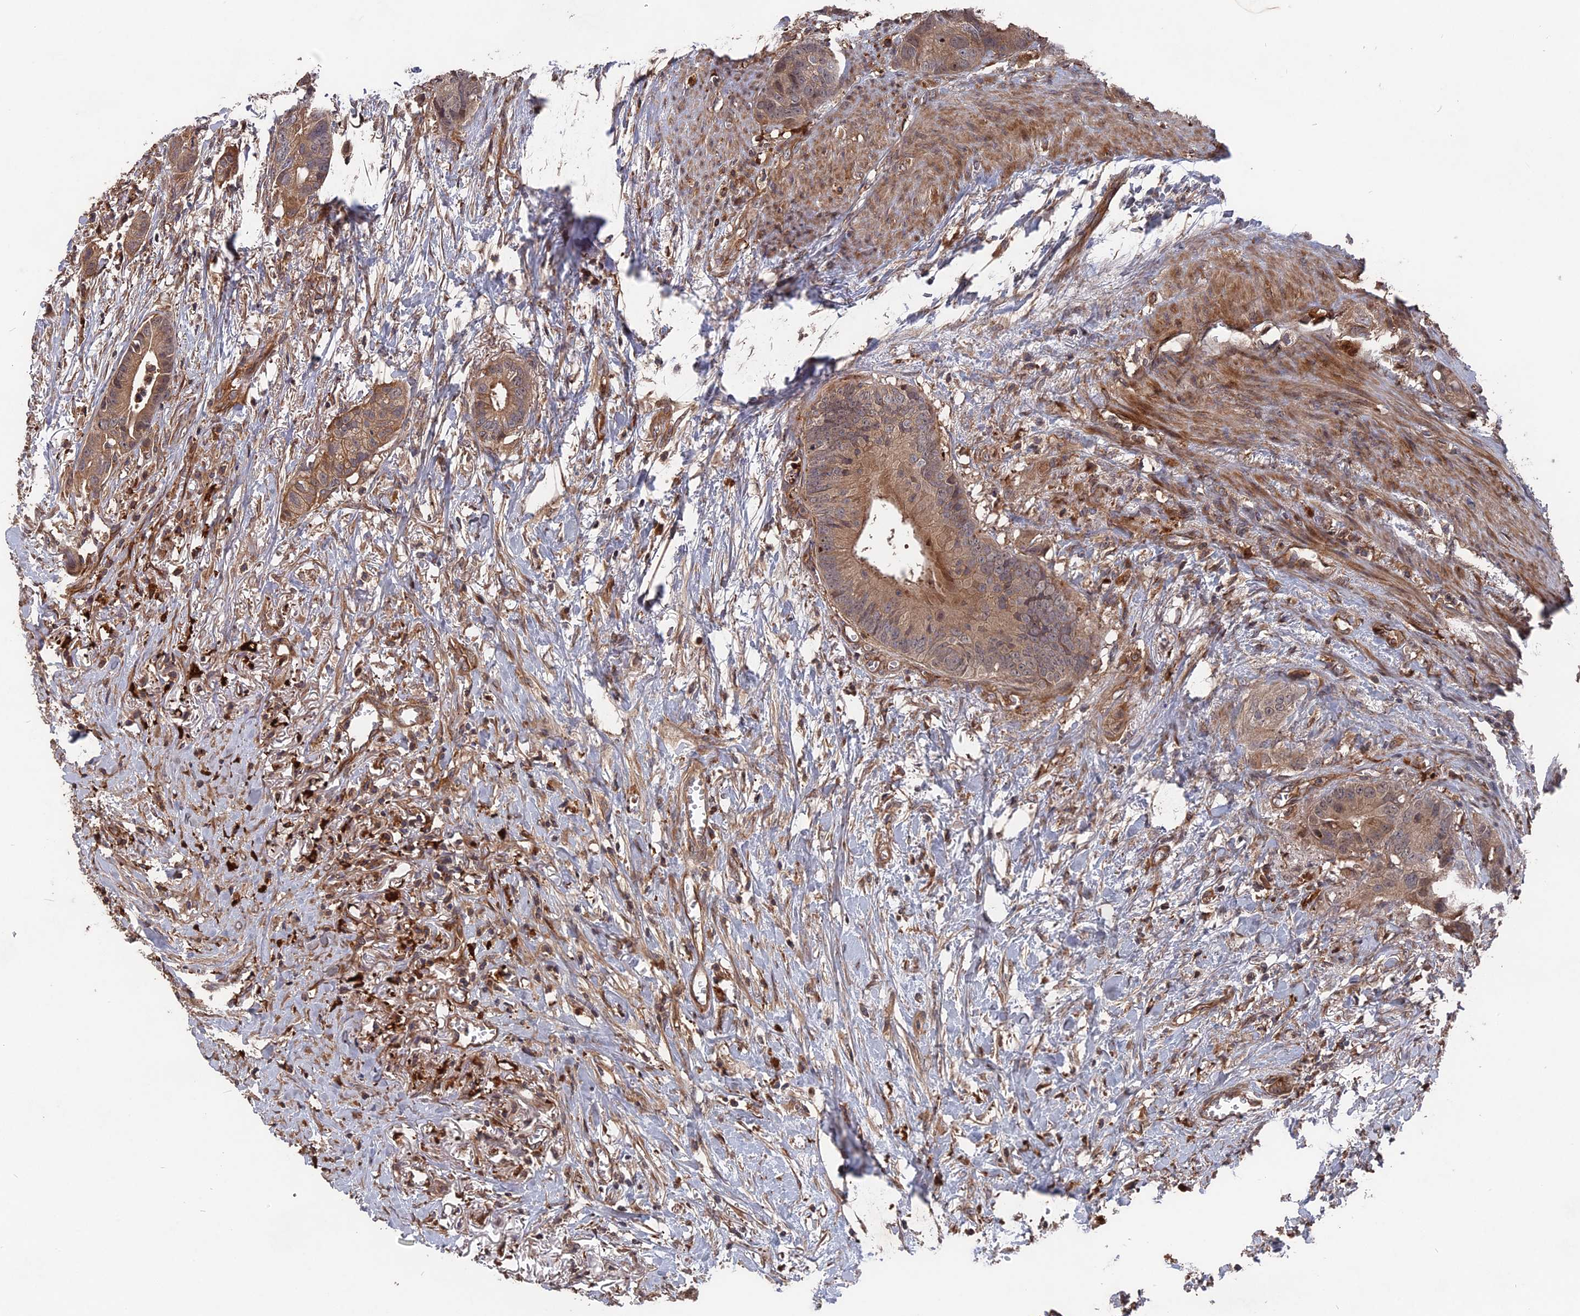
{"staining": {"intensity": "weak", "quantity": ">75%", "location": "cytoplasmic/membranous"}, "tissue": "colorectal cancer", "cell_type": "Tumor cells", "image_type": "cancer", "snomed": [{"axis": "morphology", "description": "Adenocarcinoma, NOS"}, {"axis": "topography", "description": "Colon"}], "caption": "Protein expression analysis of human colorectal cancer reveals weak cytoplasmic/membranous staining in about >75% of tumor cells.", "gene": "DEF8", "patient": {"sex": "female", "age": 57}}